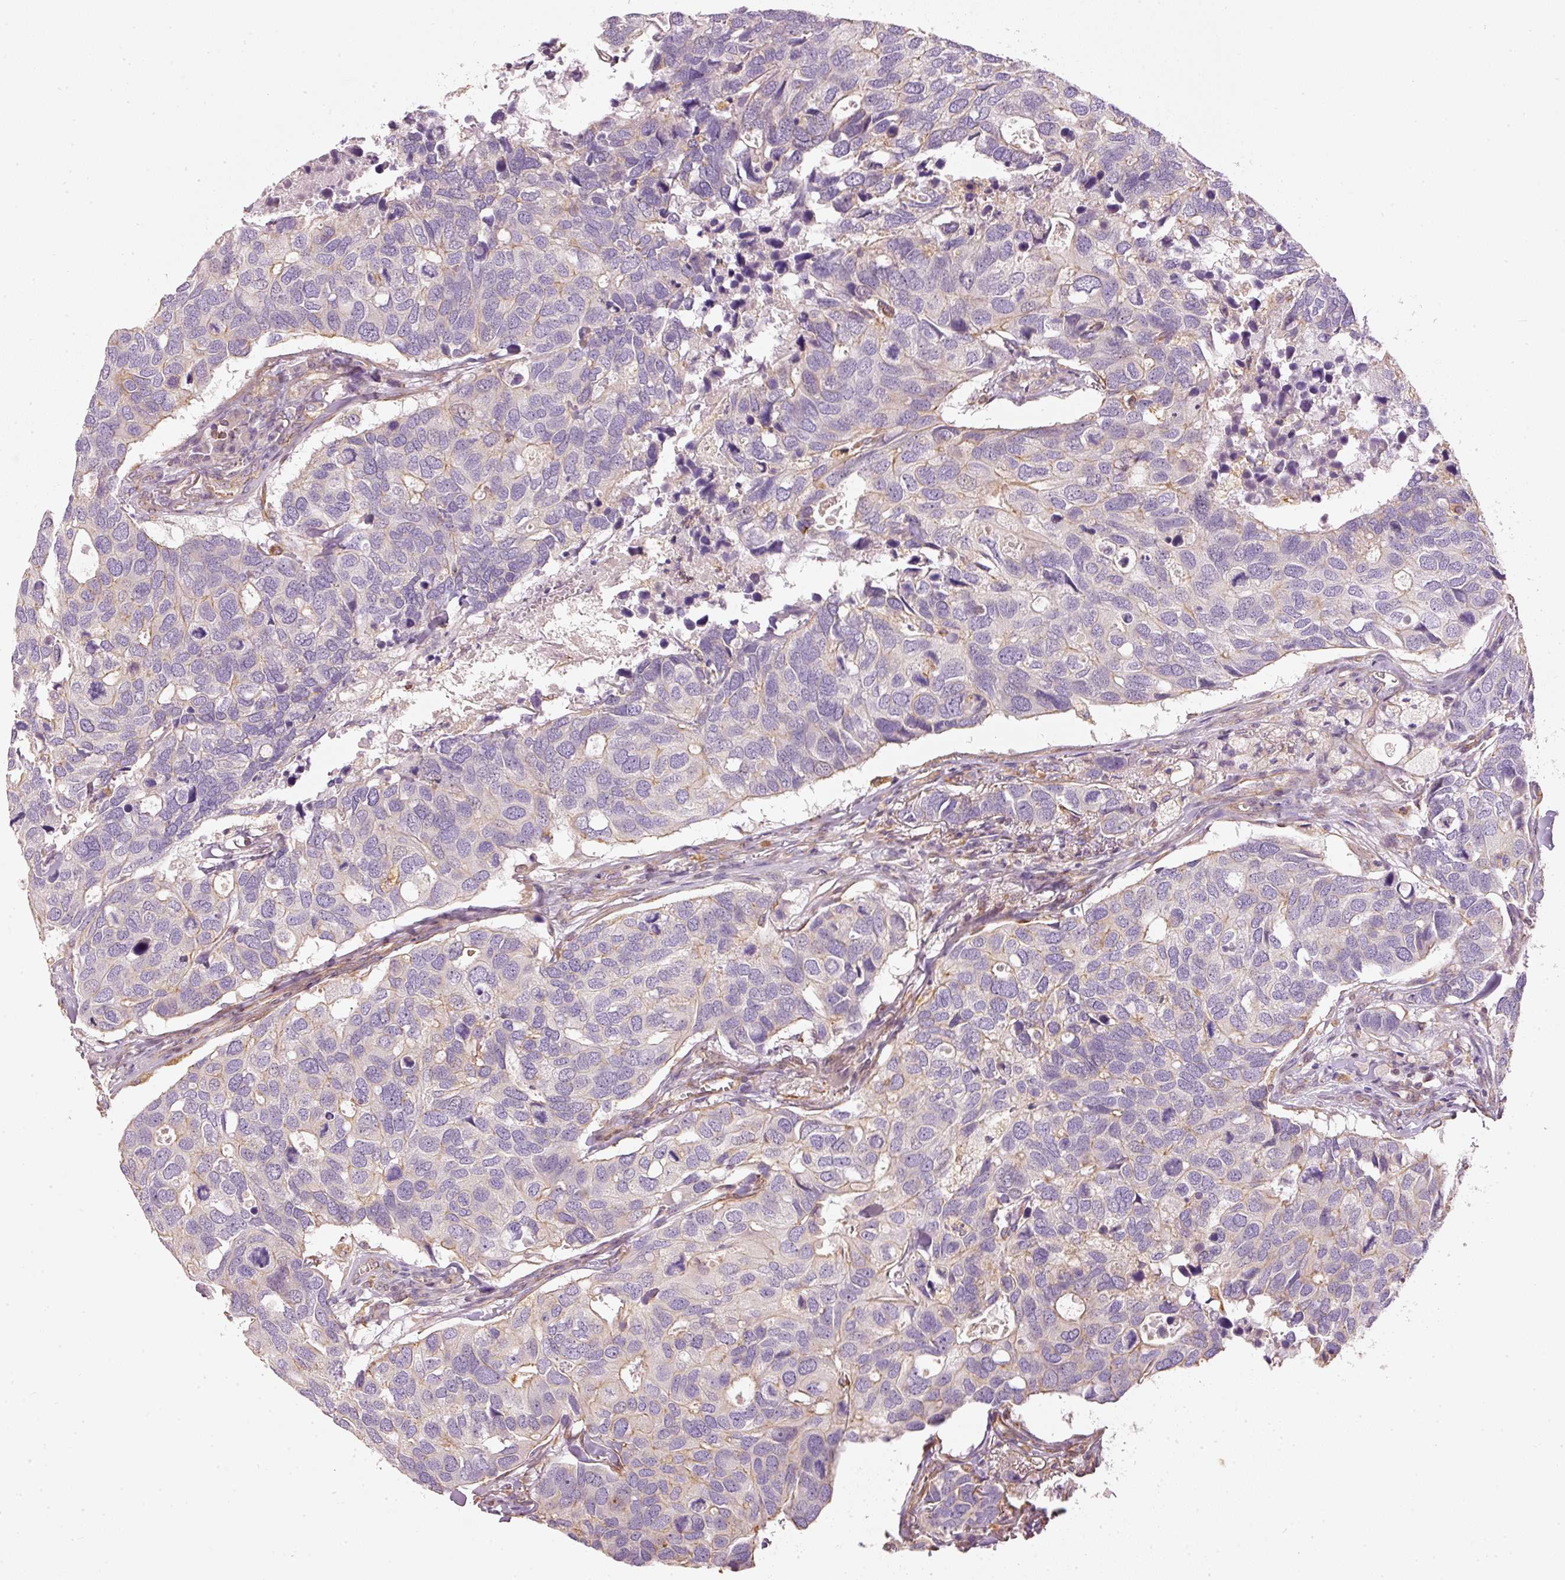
{"staining": {"intensity": "weak", "quantity": "<25%", "location": "cytoplasmic/membranous"}, "tissue": "breast cancer", "cell_type": "Tumor cells", "image_type": "cancer", "snomed": [{"axis": "morphology", "description": "Duct carcinoma"}, {"axis": "topography", "description": "Breast"}], "caption": "Tumor cells show no significant expression in invasive ductal carcinoma (breast). The staining is performed using DAB brown chromogen with nuclei counter-stained in using hematoxylin.", "gene": "OSR2", "patient": {"sex": "female", "age": 83}}